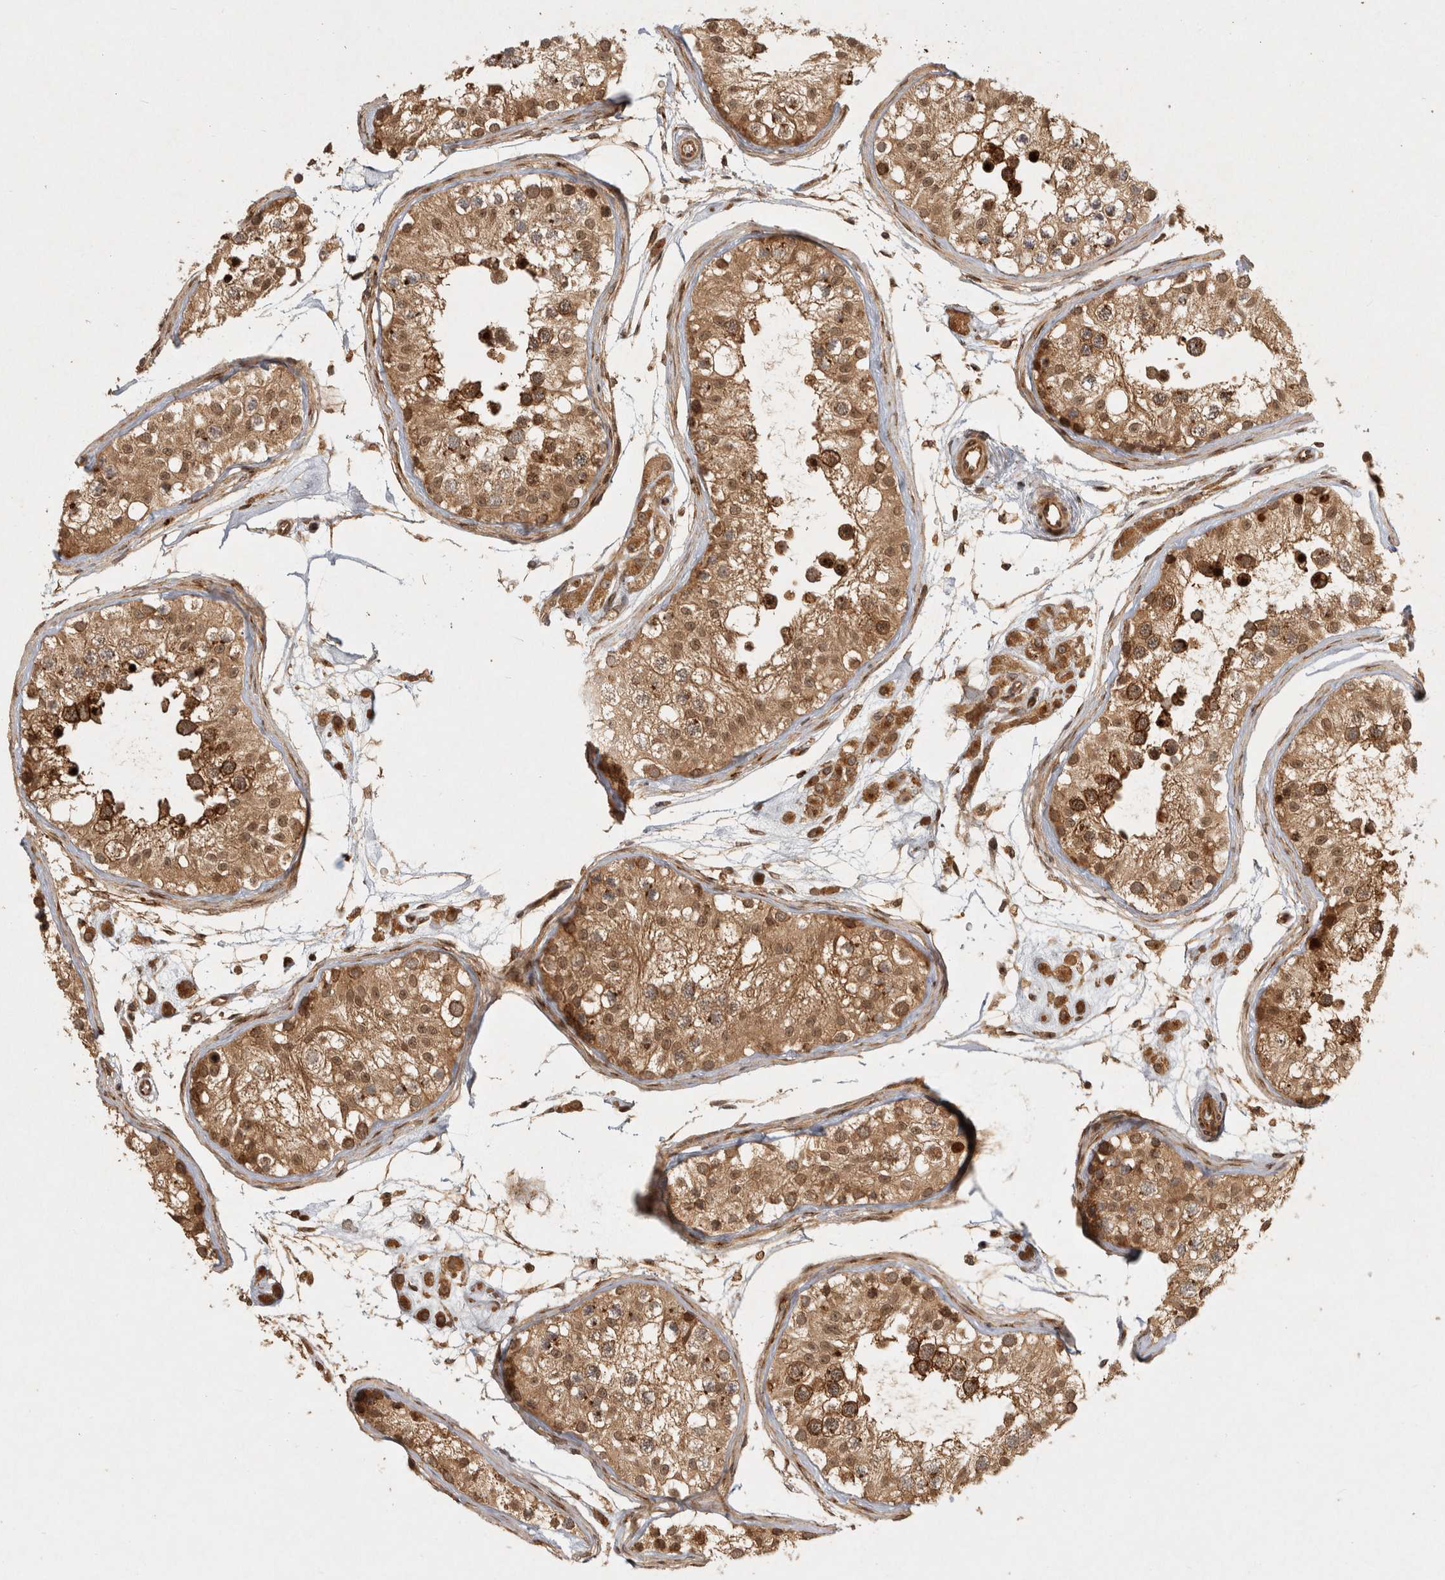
{"staining": {"intensity": "moderate", "quantity": ">75%", "location": "cytoplasmic/membranous"}, "tissue": "testis", "cell_type": "Cells in seminiferous ducts", "image_type": "normal", "snomed": [{"axis": "morphology", "description": "Normal tissue, NOS"}, {"axis": "morphology", "description": "Adenocarcinoma, metastatic, NOS"}, {"axis": "topography", "description": "Testis"}], "caption": "The micrograph shows a brown stain indicating the presence of a protein in the cytoplasmic/membranous of cells in seminiferous ducts in testis.", "gene": "CAMSAP2", "patient": {"sex": "male", "age": 26}}